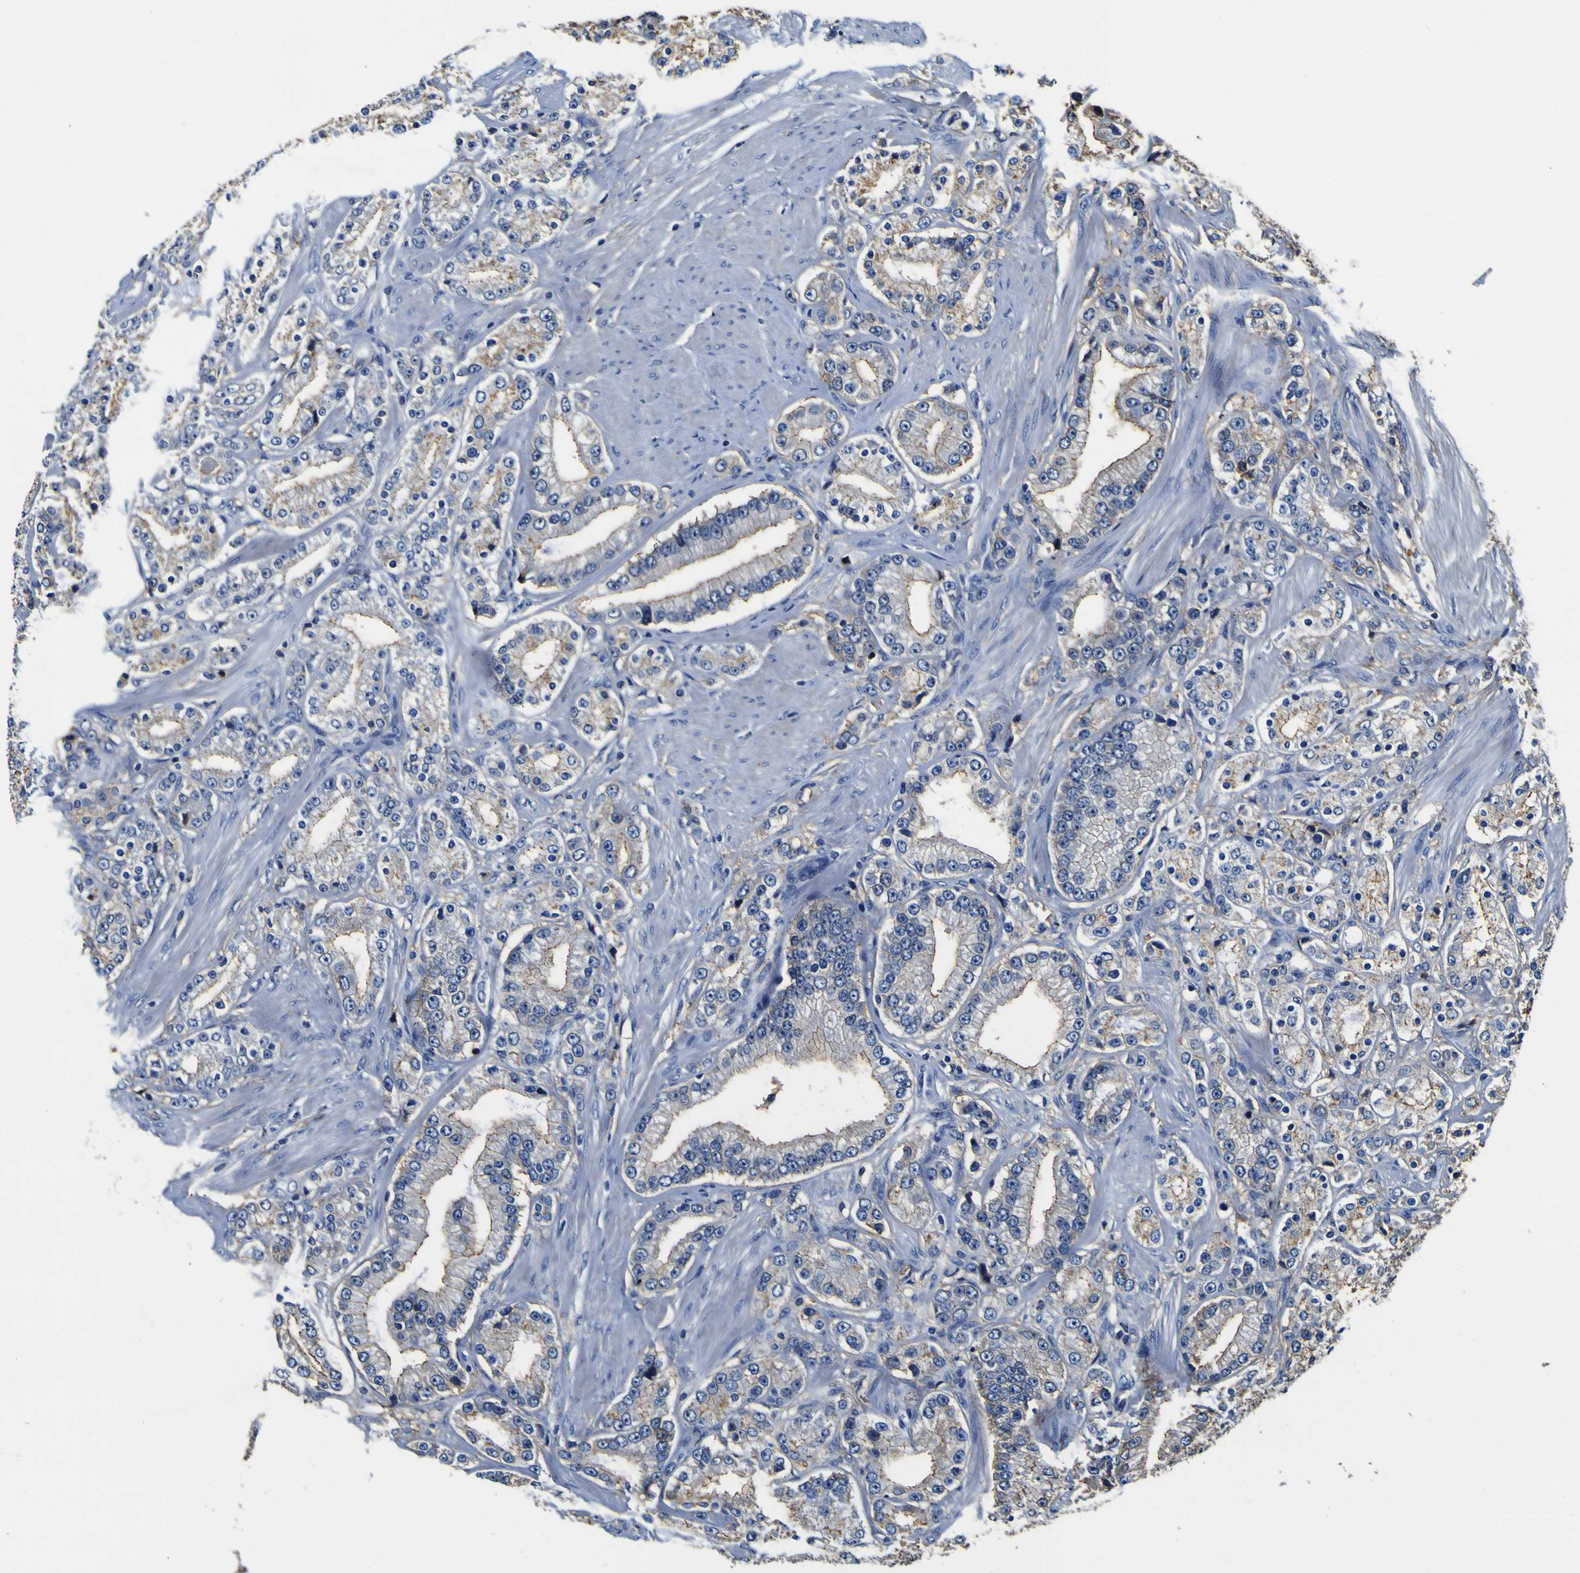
{"staining": {"intensity": "moderate", "quantity": "25%-75%", "location": "cytoplasmic/membranous"}, "tissue": "prostate cancer", "cell_type": "Tumor cells", "image_type": "cancer", "snomed": [{"axis": "morphology", "description": "Adenocarcinoma, Low grade"}, {"axis": "topography", "description": "Prostate"}], "caption": "IHC (DAB (3,3'-diaminobenzidine)) staining of low-grade adenocarcinoma (prostate) demonstrates moderate cytoplasmic/membranous protein positivity in about 25%-75% of tumor cells. (IHC, brightfield microscopy, high magnification).", "gene": "PXDN", "patient": {"sex": "male", "age": 63}}